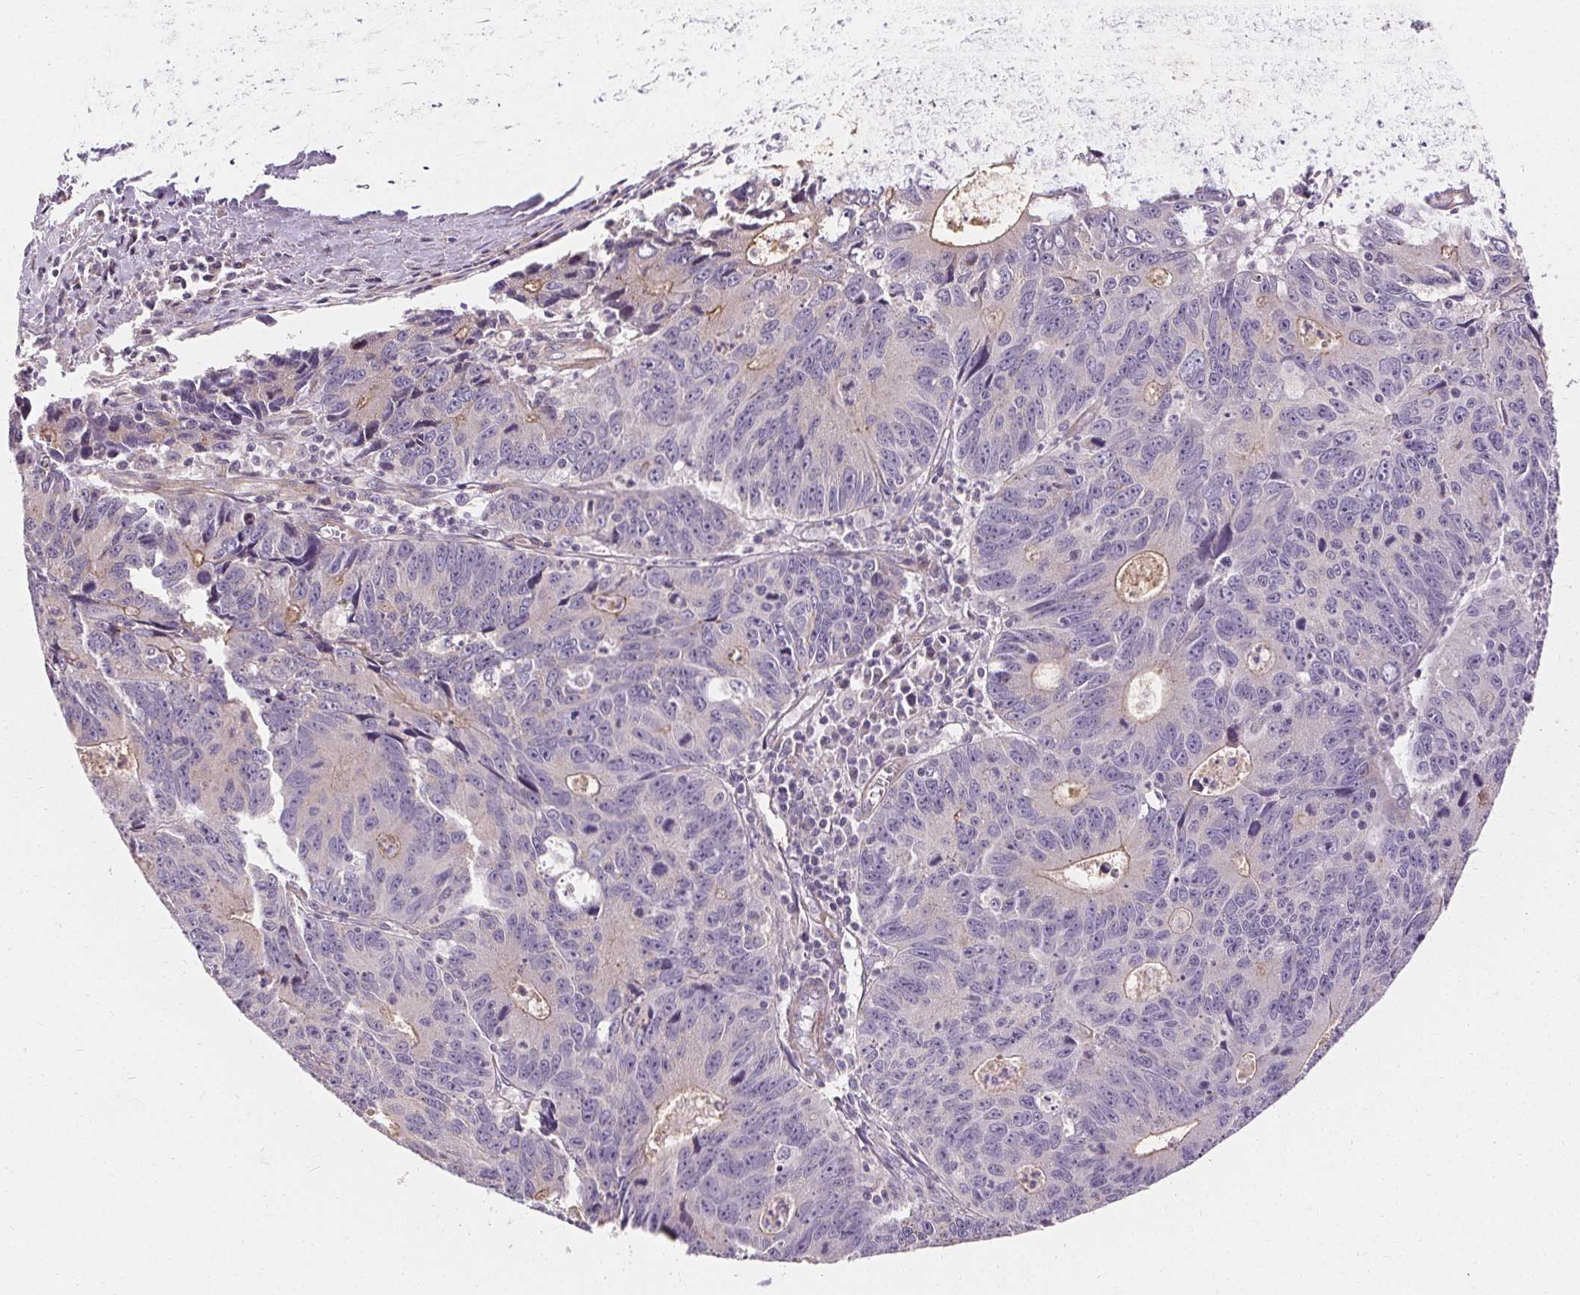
{"staining": {"intensity": "negative", "quantity": "none", "location": "none"}, "tissue": "liver cancer", "cell_type": "Tumor cells", "image_type": "cancer", "snomed": [{"axis": "morphology", "description": "Cholangiocarcinoma"}, {"axis": "topography", "description": "Liver"}], "caption": "DAB immunohistochemical staining of human liver cancer shows no significant positivity in tumor cells.", "gene": "APLP1", "patient": {"sex": "male", "age": 65}}